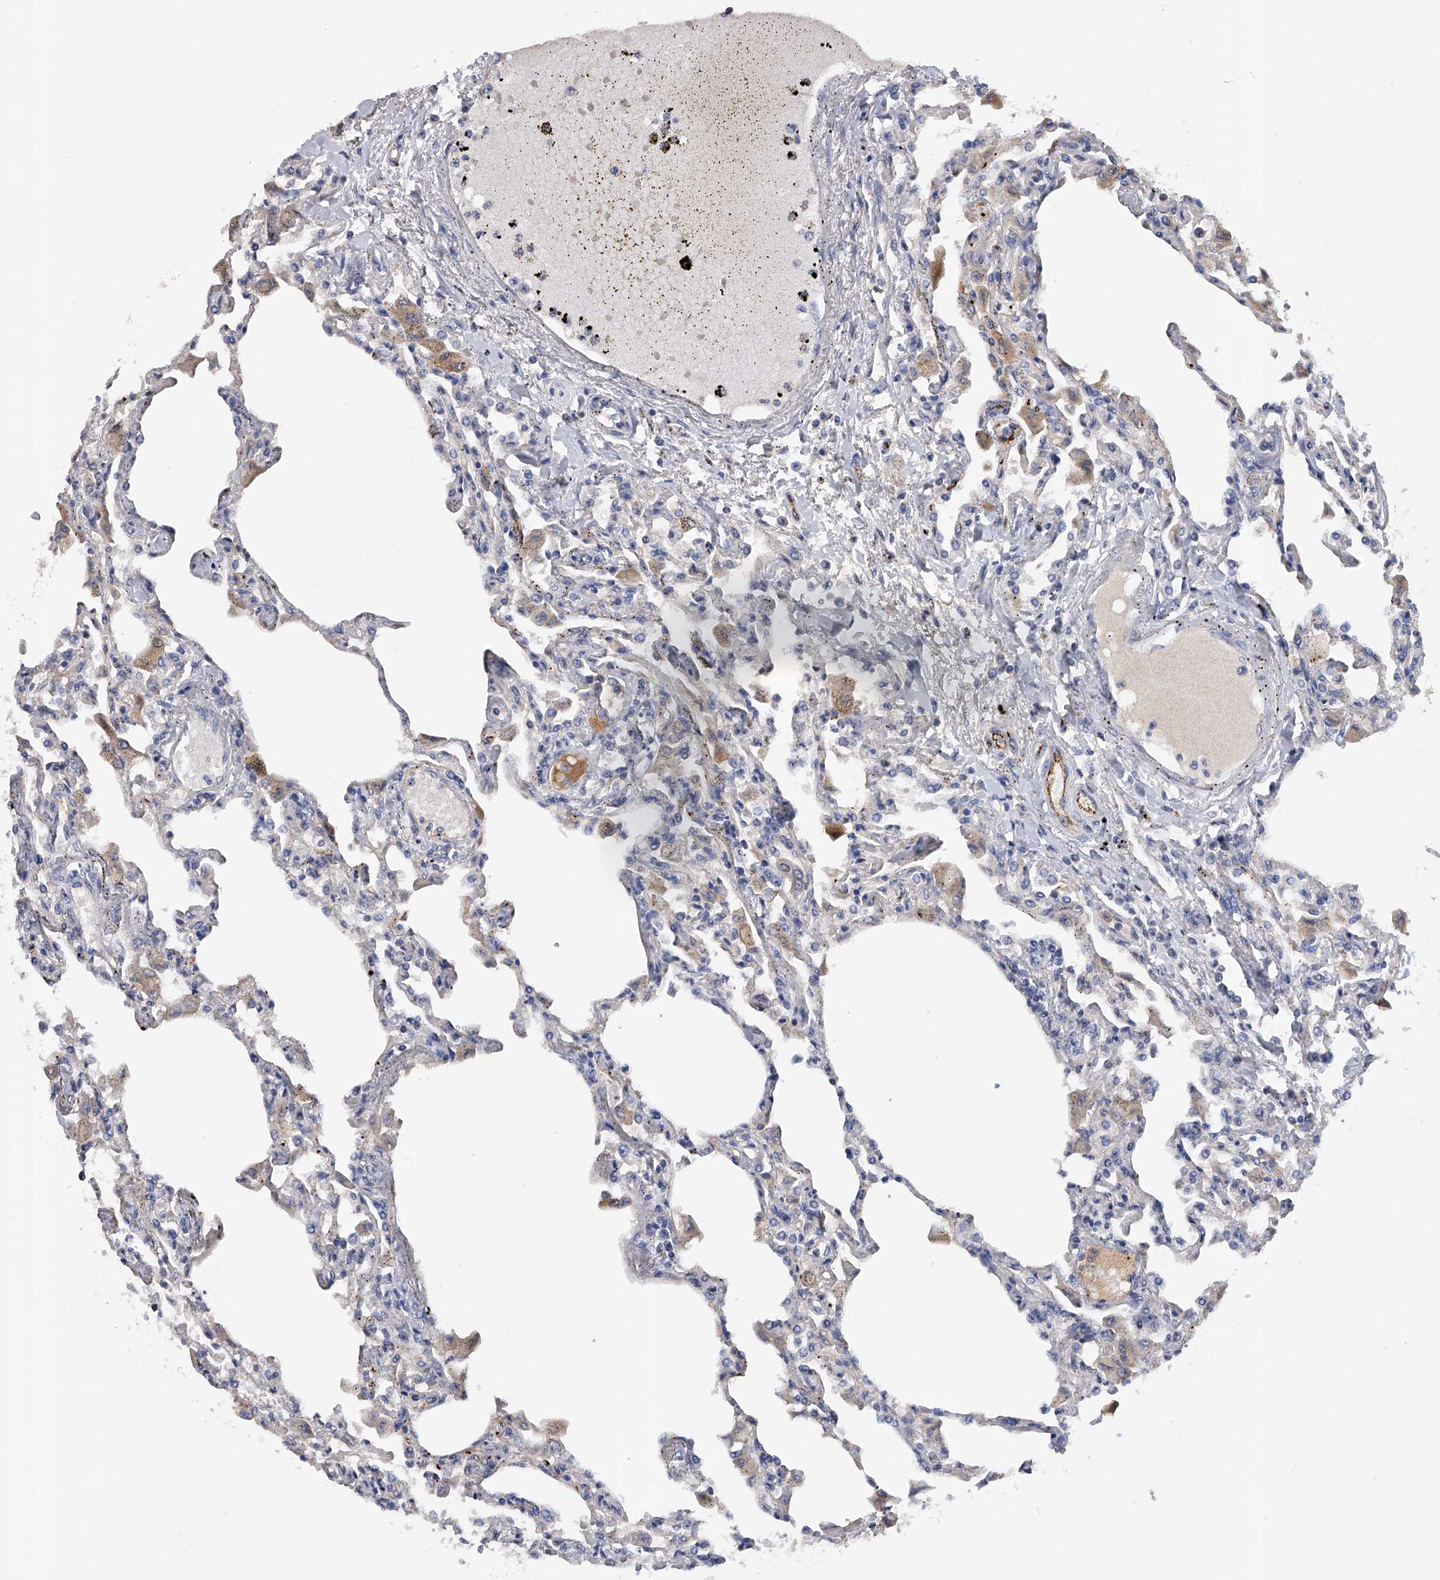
{"staining": {"intensity": "weak", "quantity": "<25%", "location": "cytoplasmic/membranous"}, "tissue": "lung", "cell_type": "Alveolar cells", "image_type": "normal", "snomed": [{"axis": "morphology", "description": "Normal tissue, NOS"}, {"axis": "topography", "description": "Bronchus"}, {"axis": "topography", "description": "Lung"}], "caption": "Immunohistochemistry photomicrograph of normal human lung stained for a protein (brown), which displays no expression in alveolar cells.", "gene": "RWDD2A", "patient": {"sex": "female", "age": 49}}